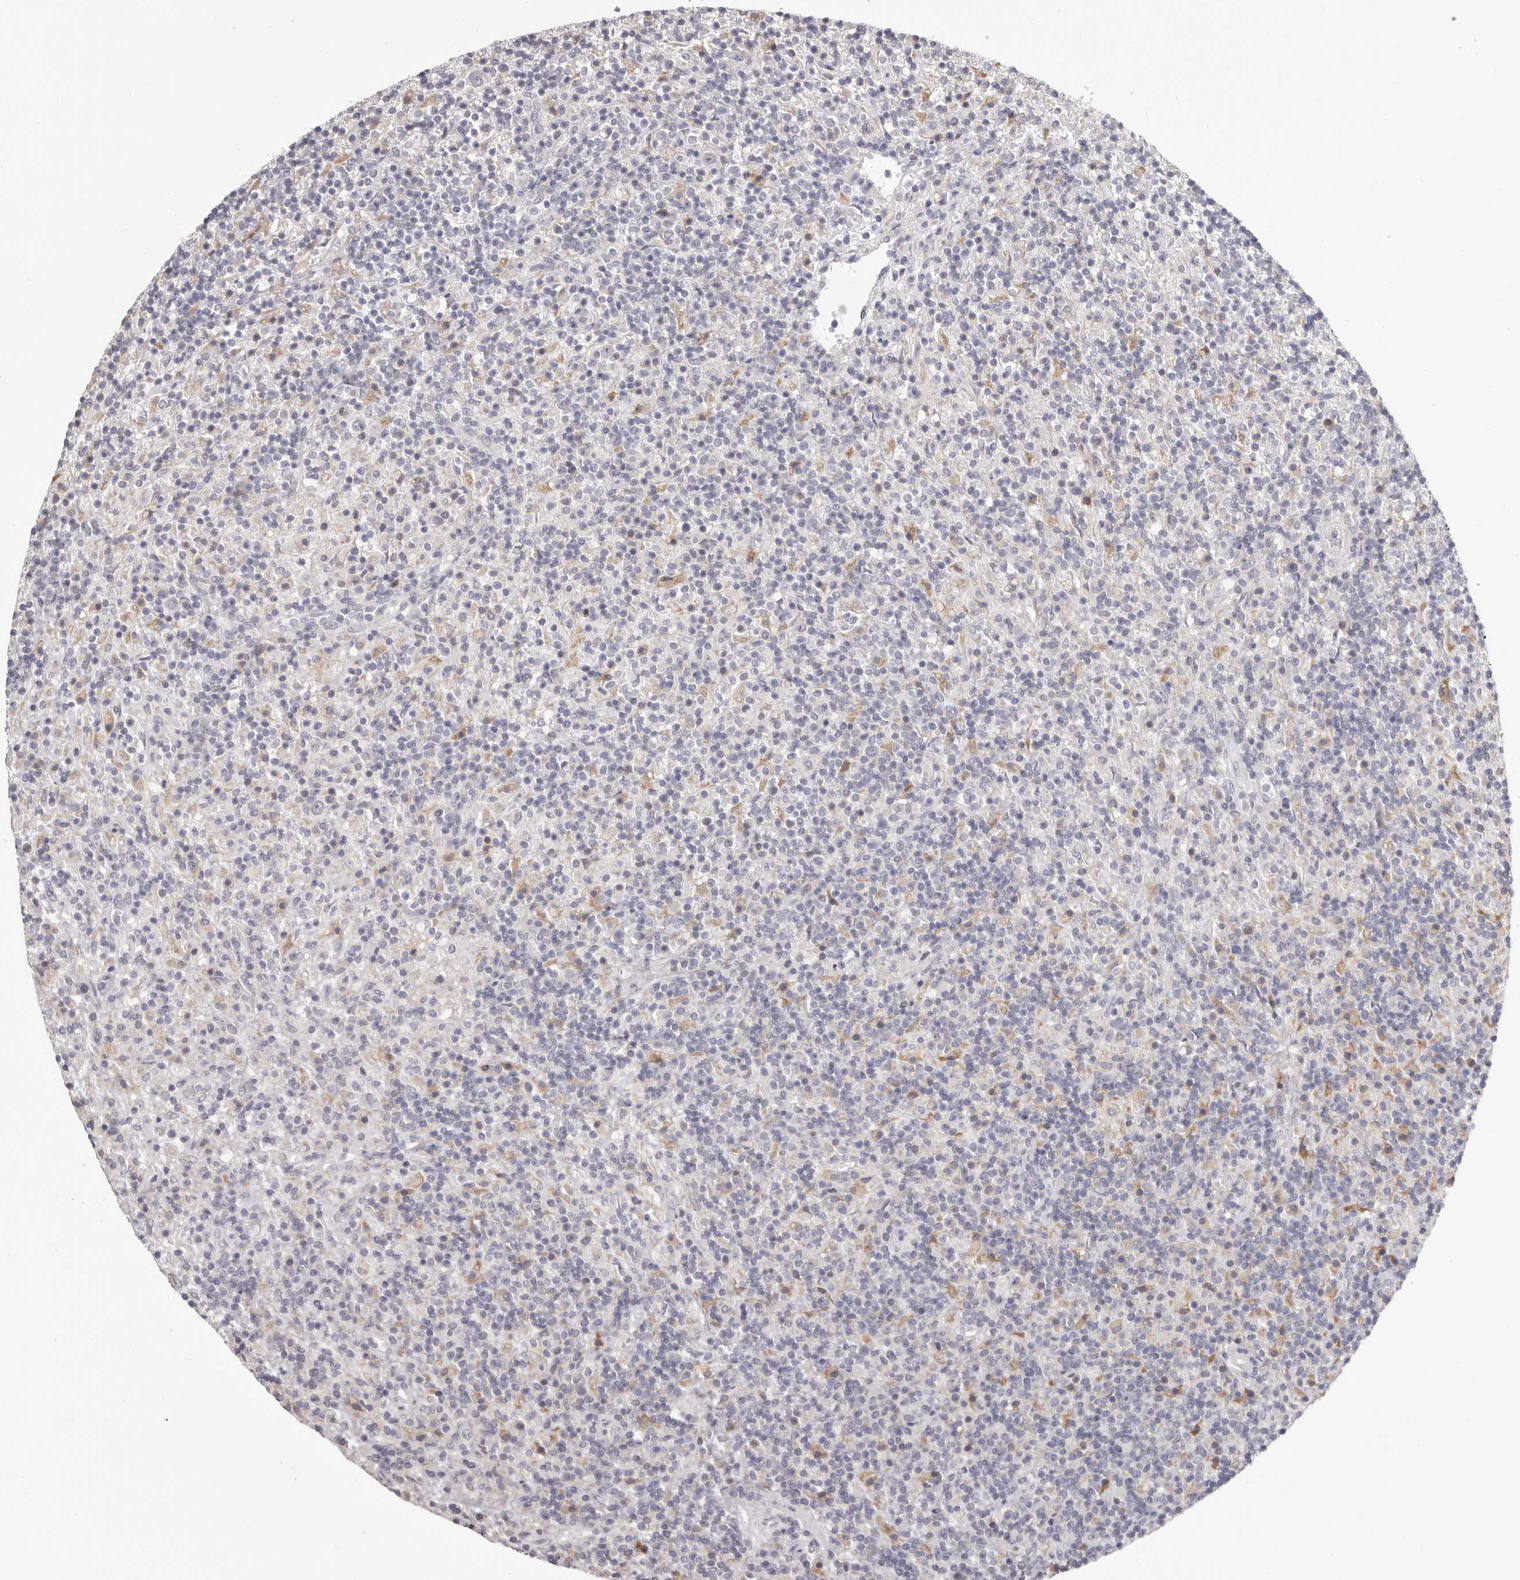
{"staining": {"intensity": "negative", "quantity": "none", "location": "none"}, "tissue": "lymphoma", "cell_type": "Tumor cells", "image_type": "cancer", "snomed": [{"axis": "morphology", "description": "Hodgkin's disease, NOS"}, {"axis": "topography", "description": "Lymph node"}], "caption": "DAB (3,3'-diaminobenzidine) immunohistochemical staining of lymphoma shows no significant staining in tumor cells.", "gene": "OTUD3", "patient": {"sex": "male", "age": 70}}